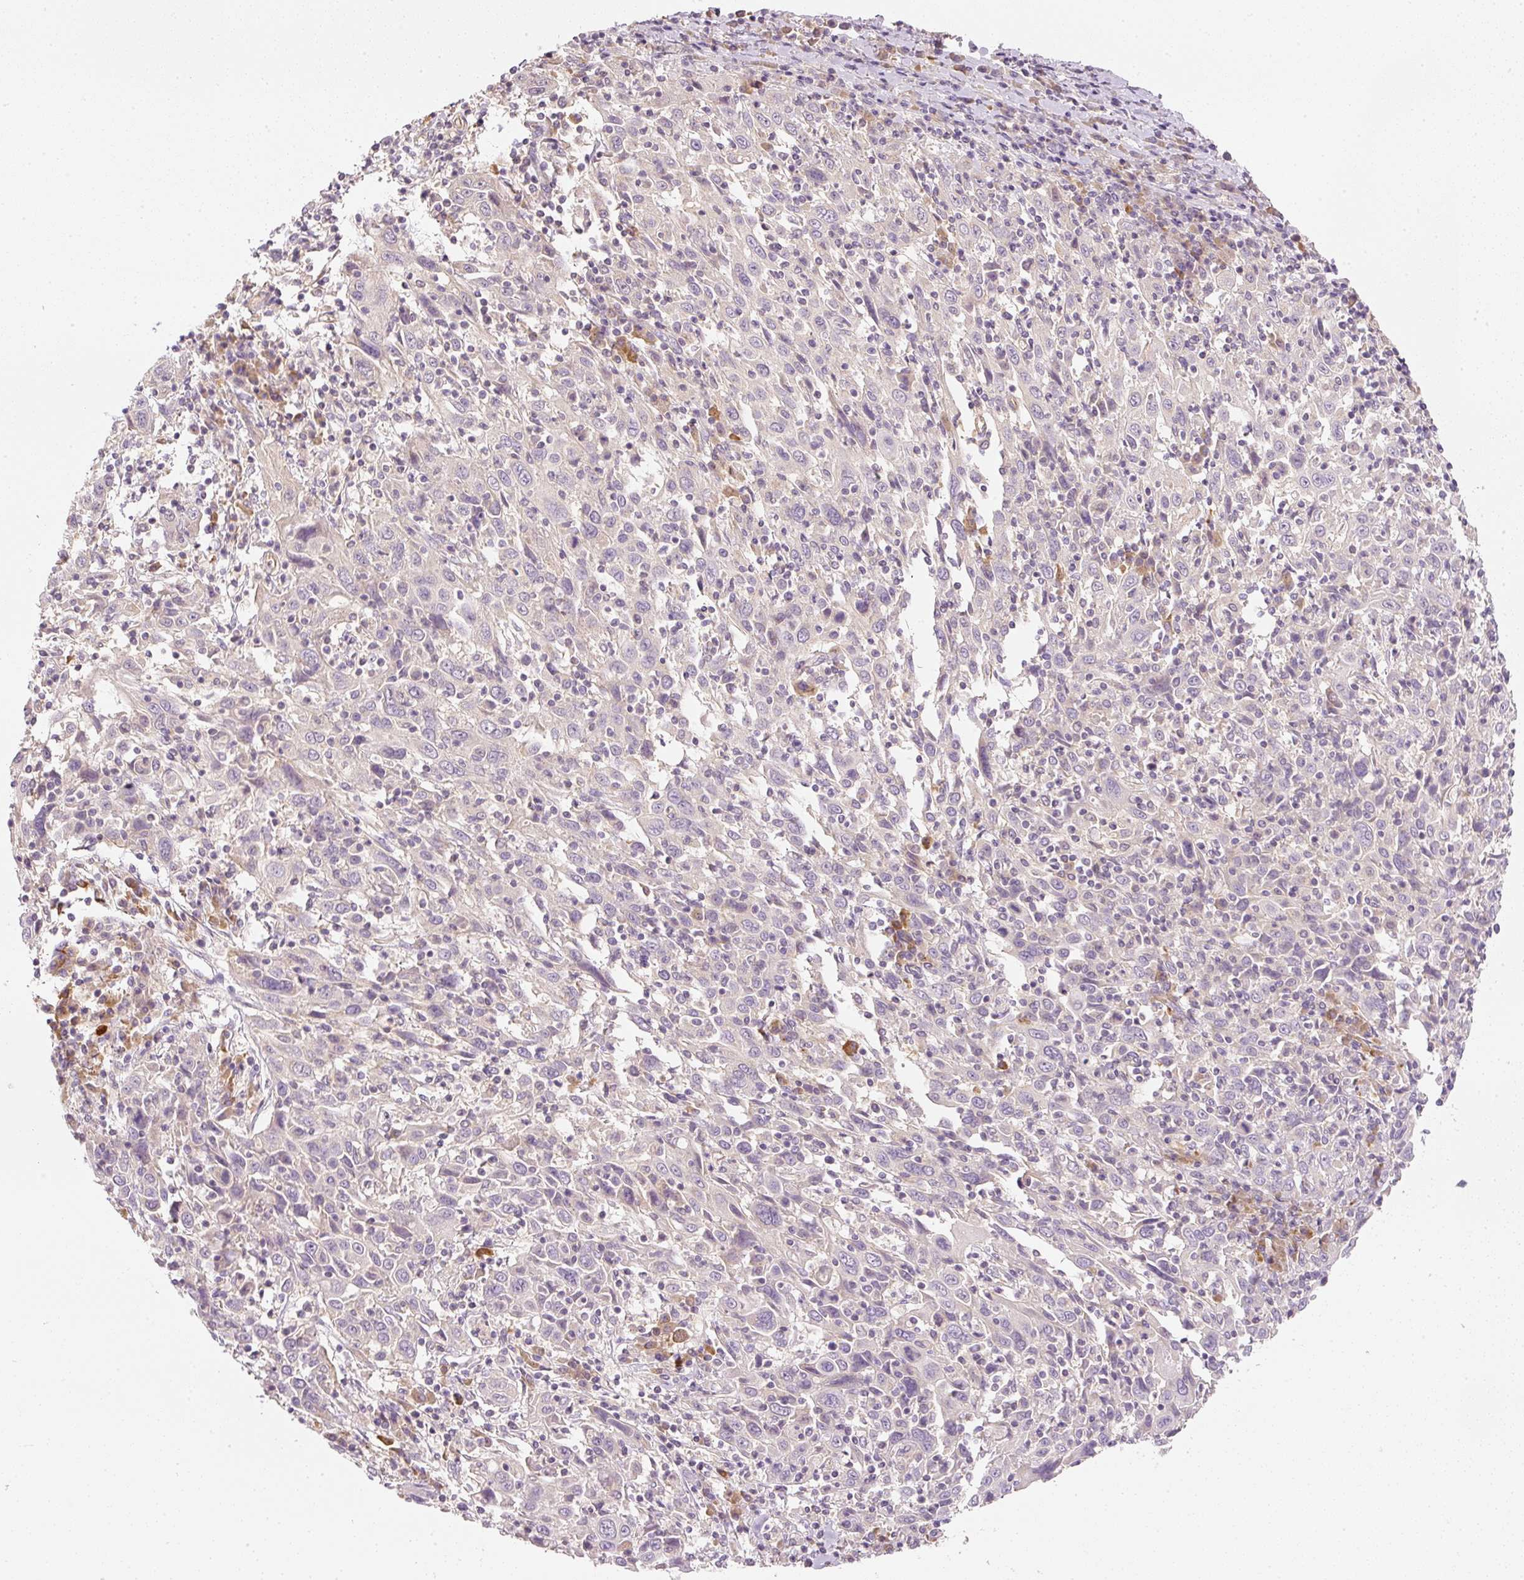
{"staining": {"intensity": "negative", "quantity": "none", "location": "none"}, "tissue": "cervical cancer", "cell_type": "Tumor cells", "image_type": "cancer", "snomed": [{"axis": "morphology", "description": "Squamous cell carcinoma, NOS"}, {"axis": "topography", "description": "Cervix"}], "caption": "This micrograph is of cervical squamous cell carcinoma stained with immunohistochemistry (IHC) to label a protein in brown with the nuclei are counter-stained blue. There is no positivity in tumor cells.", "gene": "RNF167", "patient": {"sex": "female", "age": 46}}